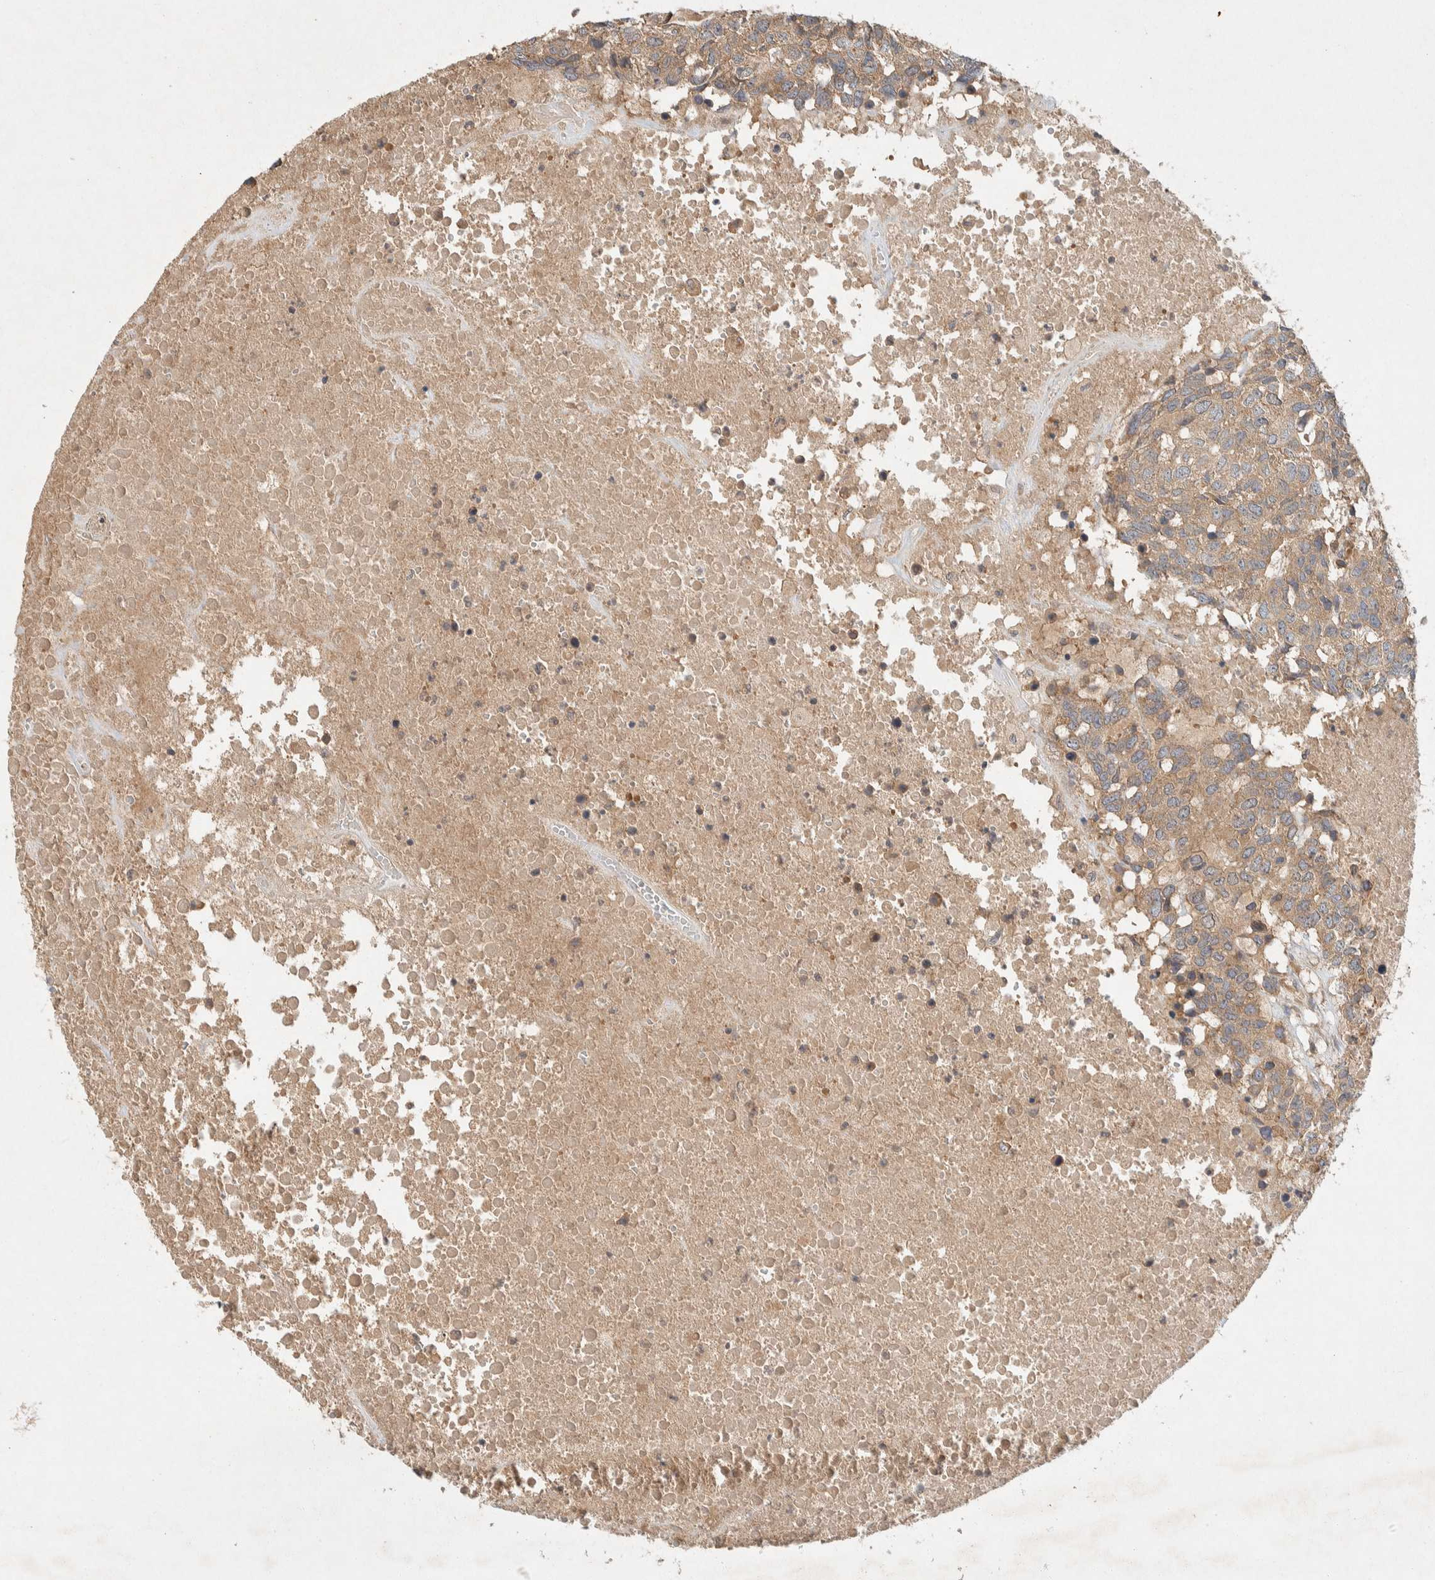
{"staining": {"intensity": "moderate", "quantity": ">75%", "location": "cytoplasmic/membranous"}, "tissue": "head and neck cancer", "cell_type": "Tumor cells", "image_type": "cancer", "snomed": [{"axis": "morphology", "description": "Squamous cell carcinoma, NOS"}, {"axis": "topography", "description": "Head-Neck"}], "caption": "Head and neck cancer stained for a protein (brown) demonstrates moderate cytoplasmic/membranous positive expression in approximately >75% of tumor cells.", "gene": "PXK", "patient": {"sex": "male", "age": 66}}